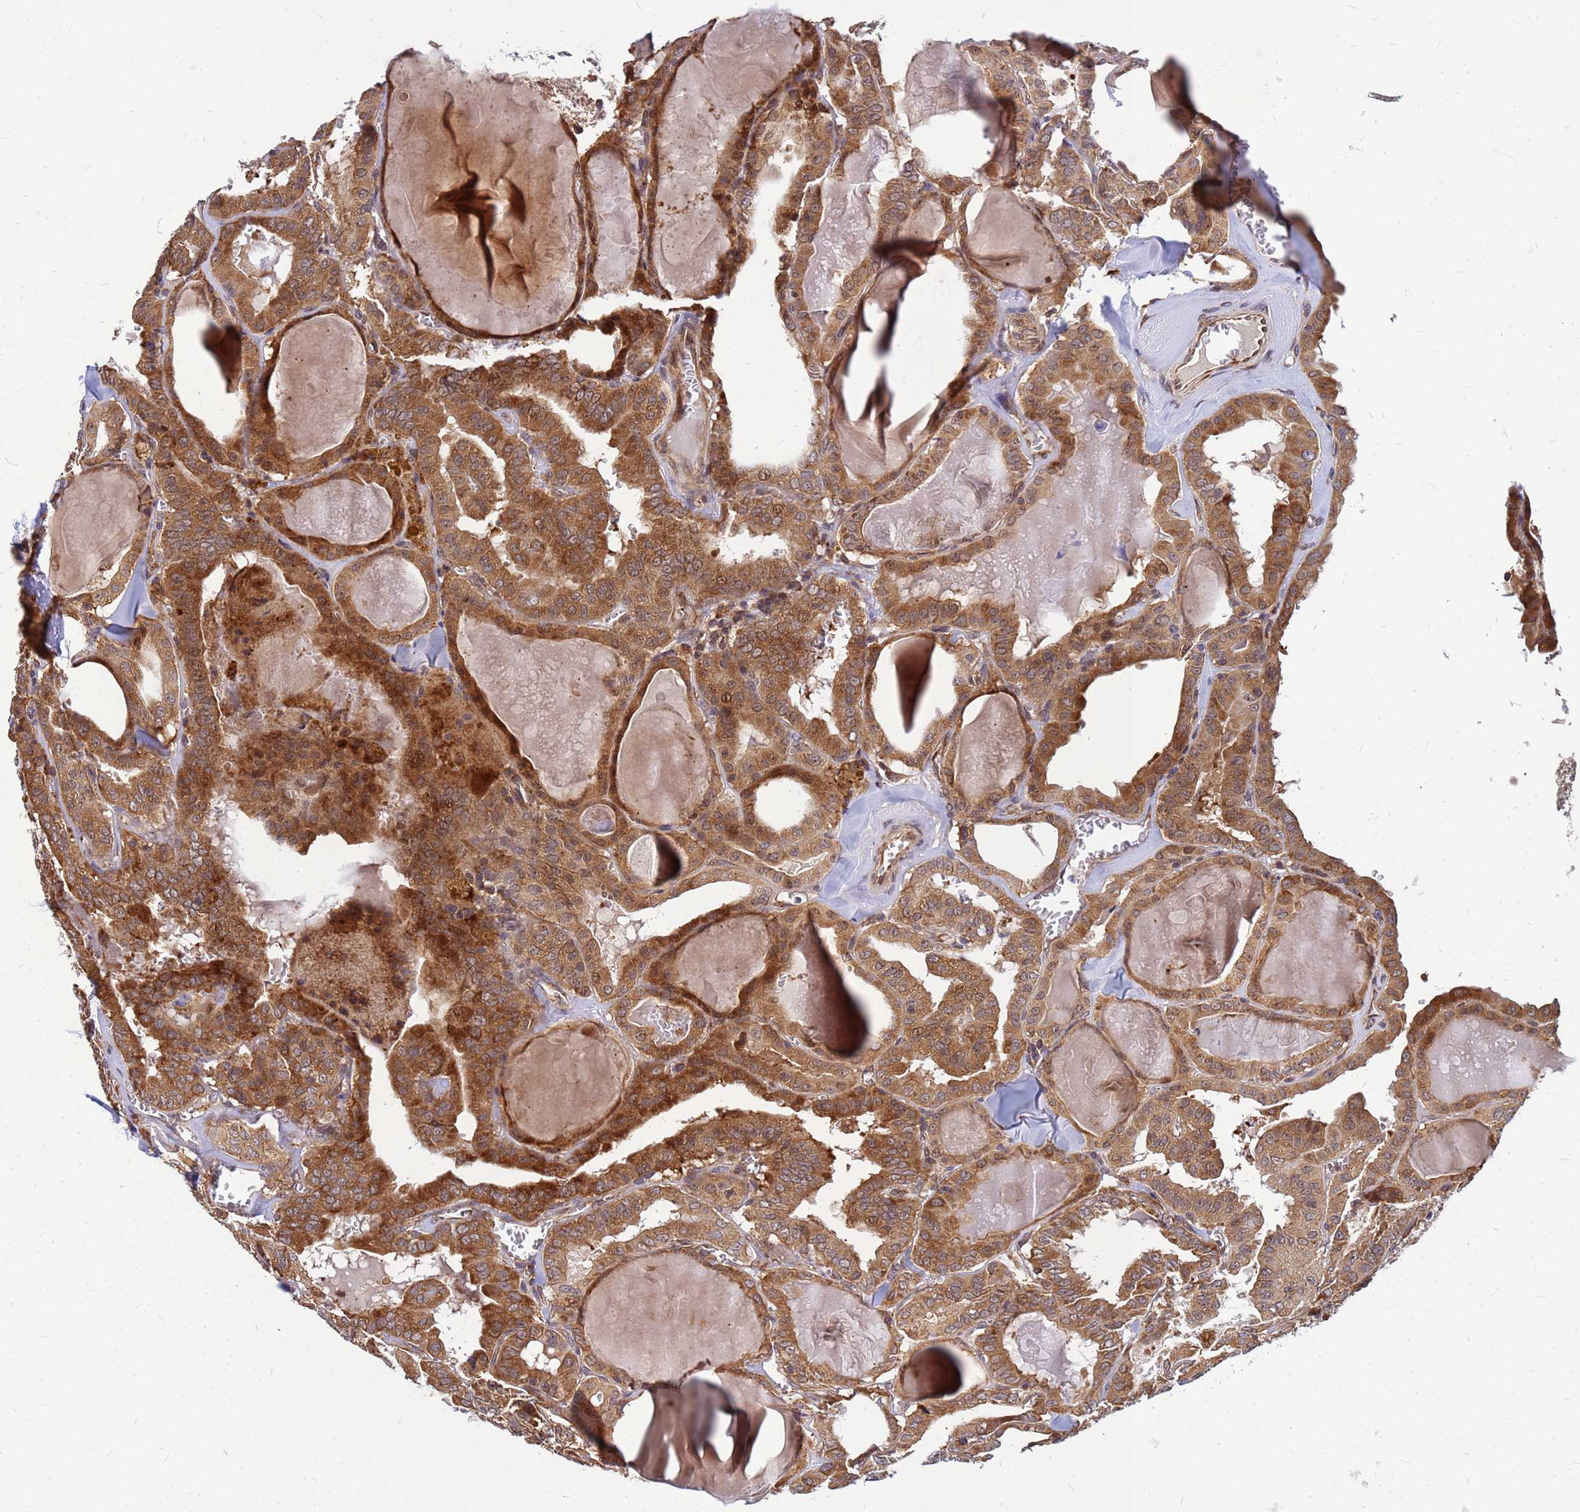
{"staining": {"intensity": "moderate", "quantity": ">75%", "location": "cytoplasmic/membranous"}, "tissue": "thyroid cancer", "cell_type": "Tumor cells", "image_type": "cancer", "snomed": [{"axis": "morphology", "description": "Papillary adenocarcinoma, NOS"}, {"axis": "topography", "description": "Thyroid gland"}], "caption": "Tumor cells demonstrate moderate cytoplasmic/membranous positivity in approximately >75% of cells in thyroid cancer.", "gene": "RPL8", "patient": {"sex": "male", "age": 52}}